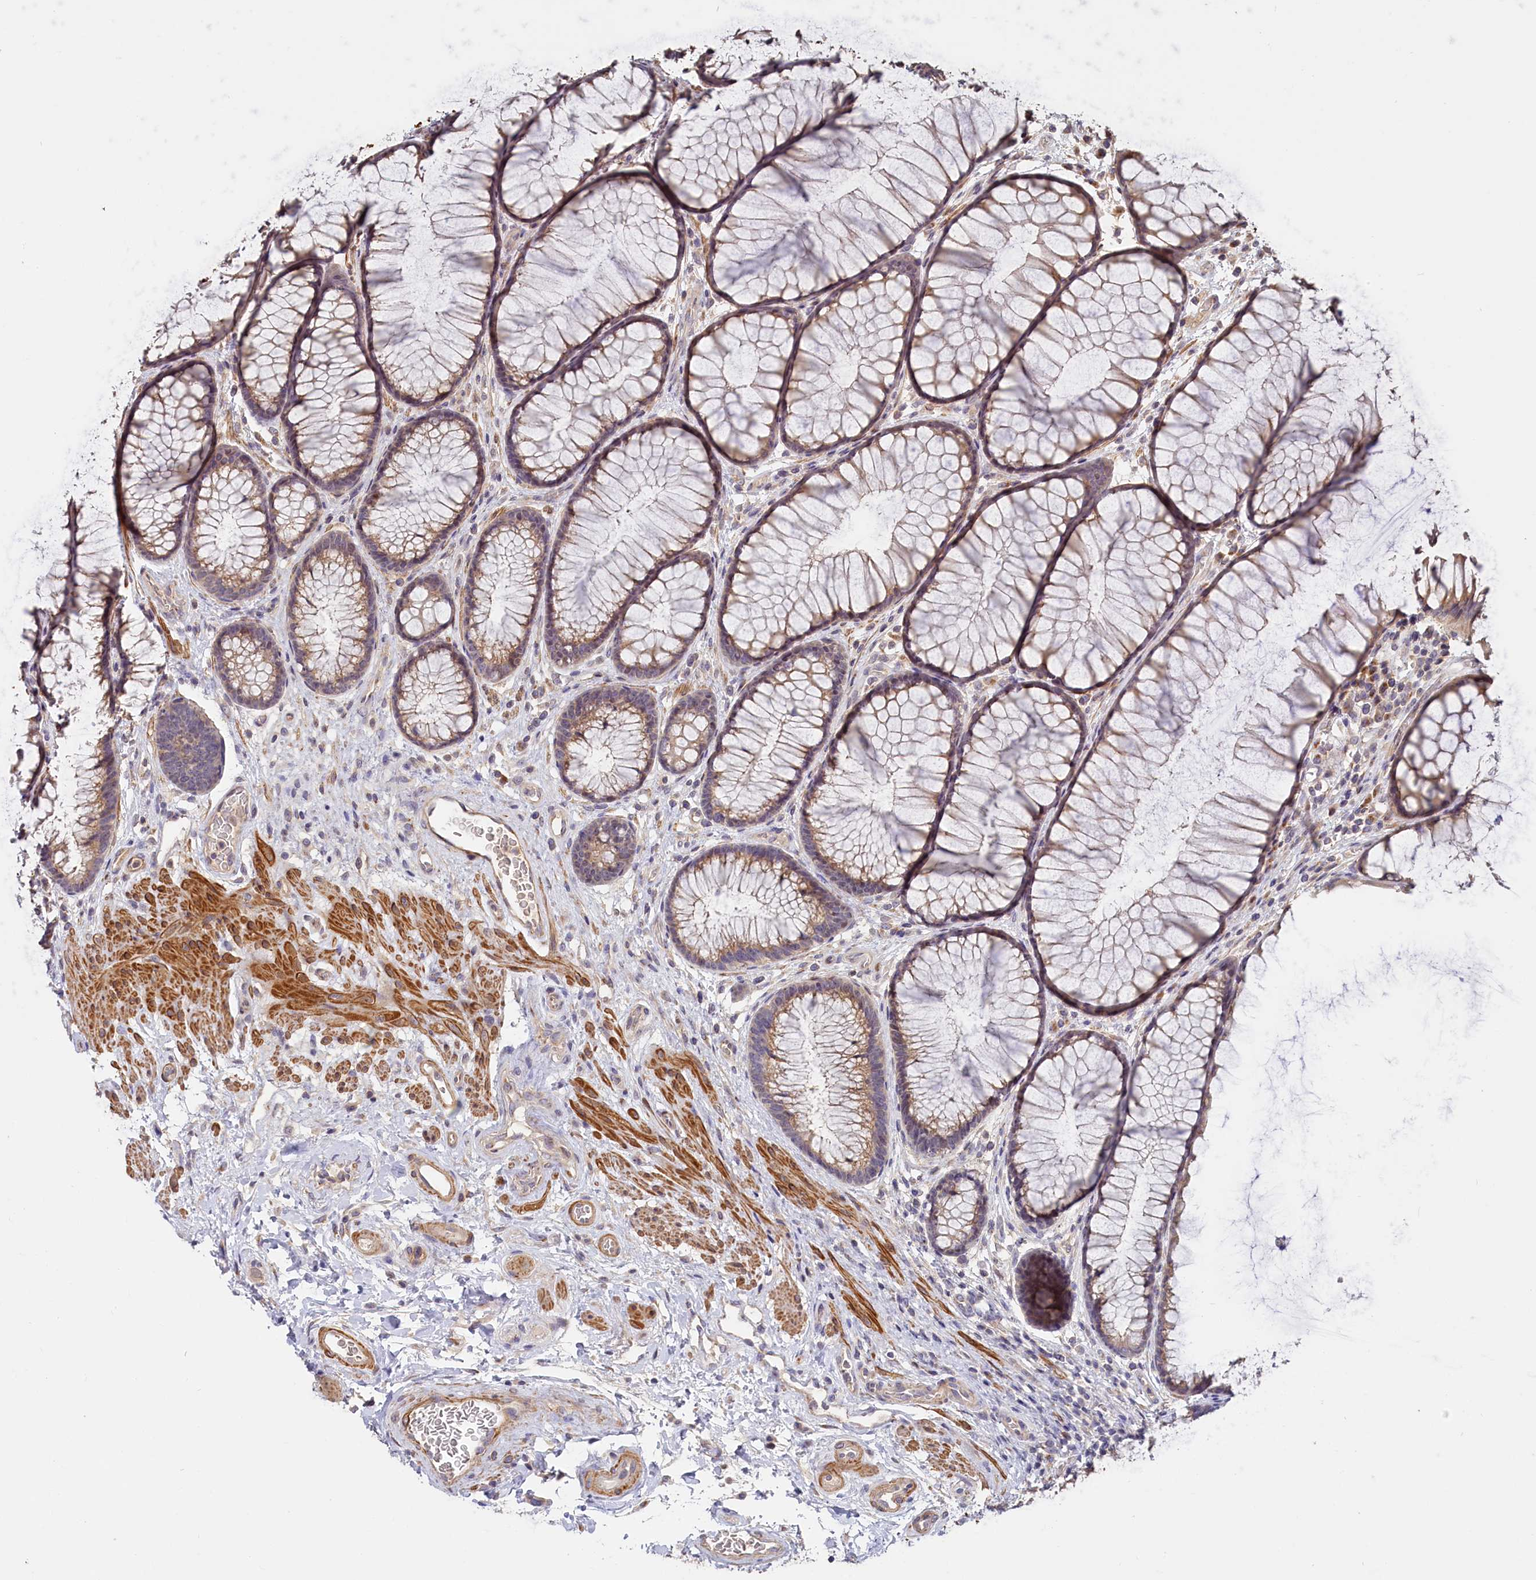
{"staining": {"intensity": "negative", "quantity": "none", "location": "none"}, "tissue": "colon", "cell_type": "Endothelial cells", "image_type": "normal", "snomed": [{"axis": "morphology", "description": "Normal tissue, NOS"}, {"axis": "topography", "description": "Colon"}], "caption": "Immunohistochemistry photomicrograph of normal colon: human colon stained with DAB shows no significant protein positivity in endothelial cells.", "gene": "TANGO6", "patient": {"sex": "female", "age": 82}}